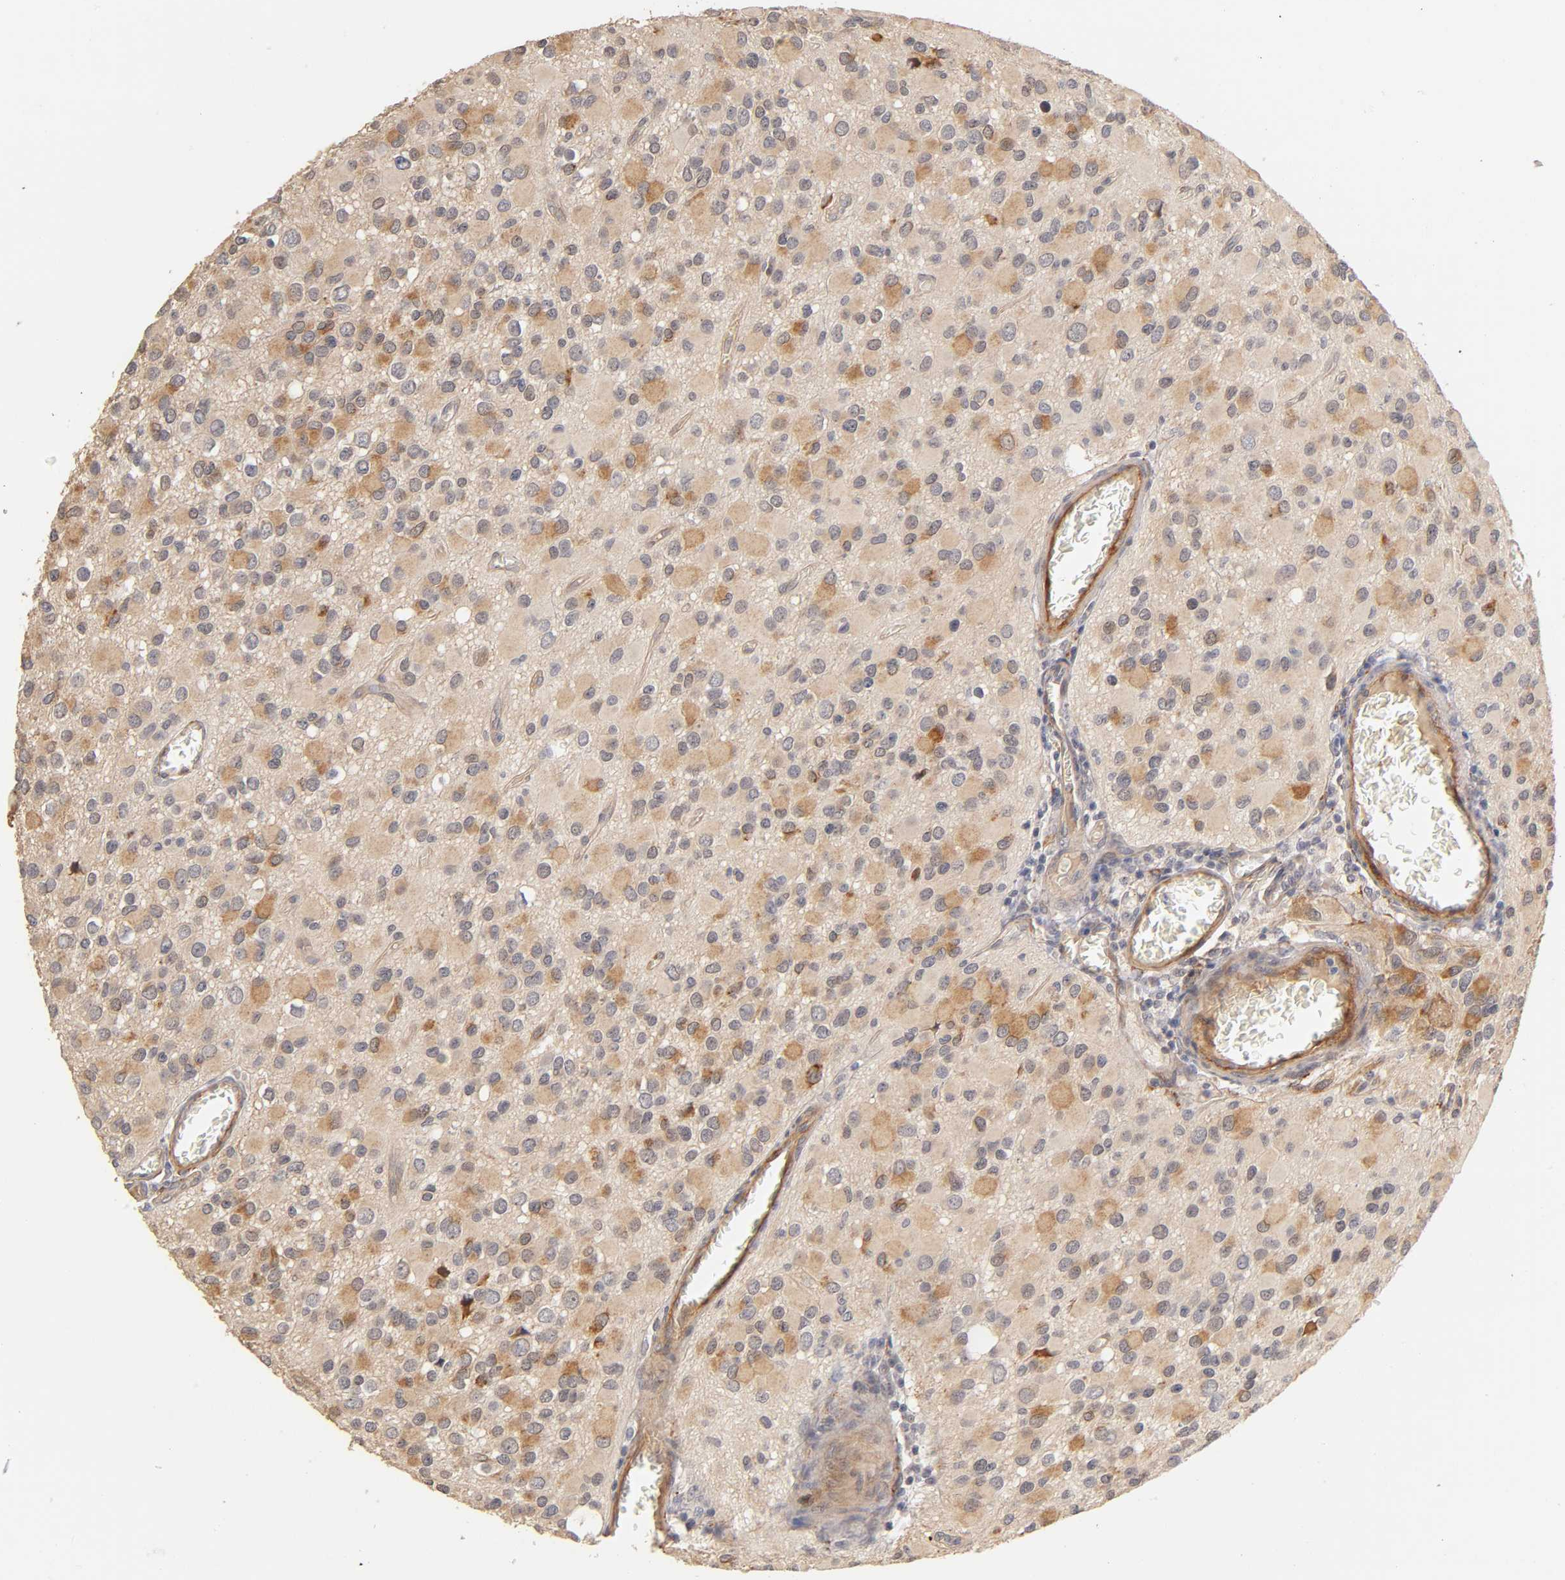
{"staining": {"intensity": "moderate", "quantity": "25%-75%", "location": "cytoplasmic/membranous"}, "tissue": "glioma", "cell_type": "Tumor cells", "image_type": "cancer", "snomed": [{"axis": "morphology", "description": "Glioma, malignant, Low grade"}, {"axis": "topography", "description": "Brain"}], "caption": "Human low-grade glioma (malignant) stained for a protein (brown) exhibits moderate cytoplasmic/membranous positive expression in about 25%-75% of tumor cells.", "gene": "LAMB1", "patient": {"sex": "male", "age": 42}}